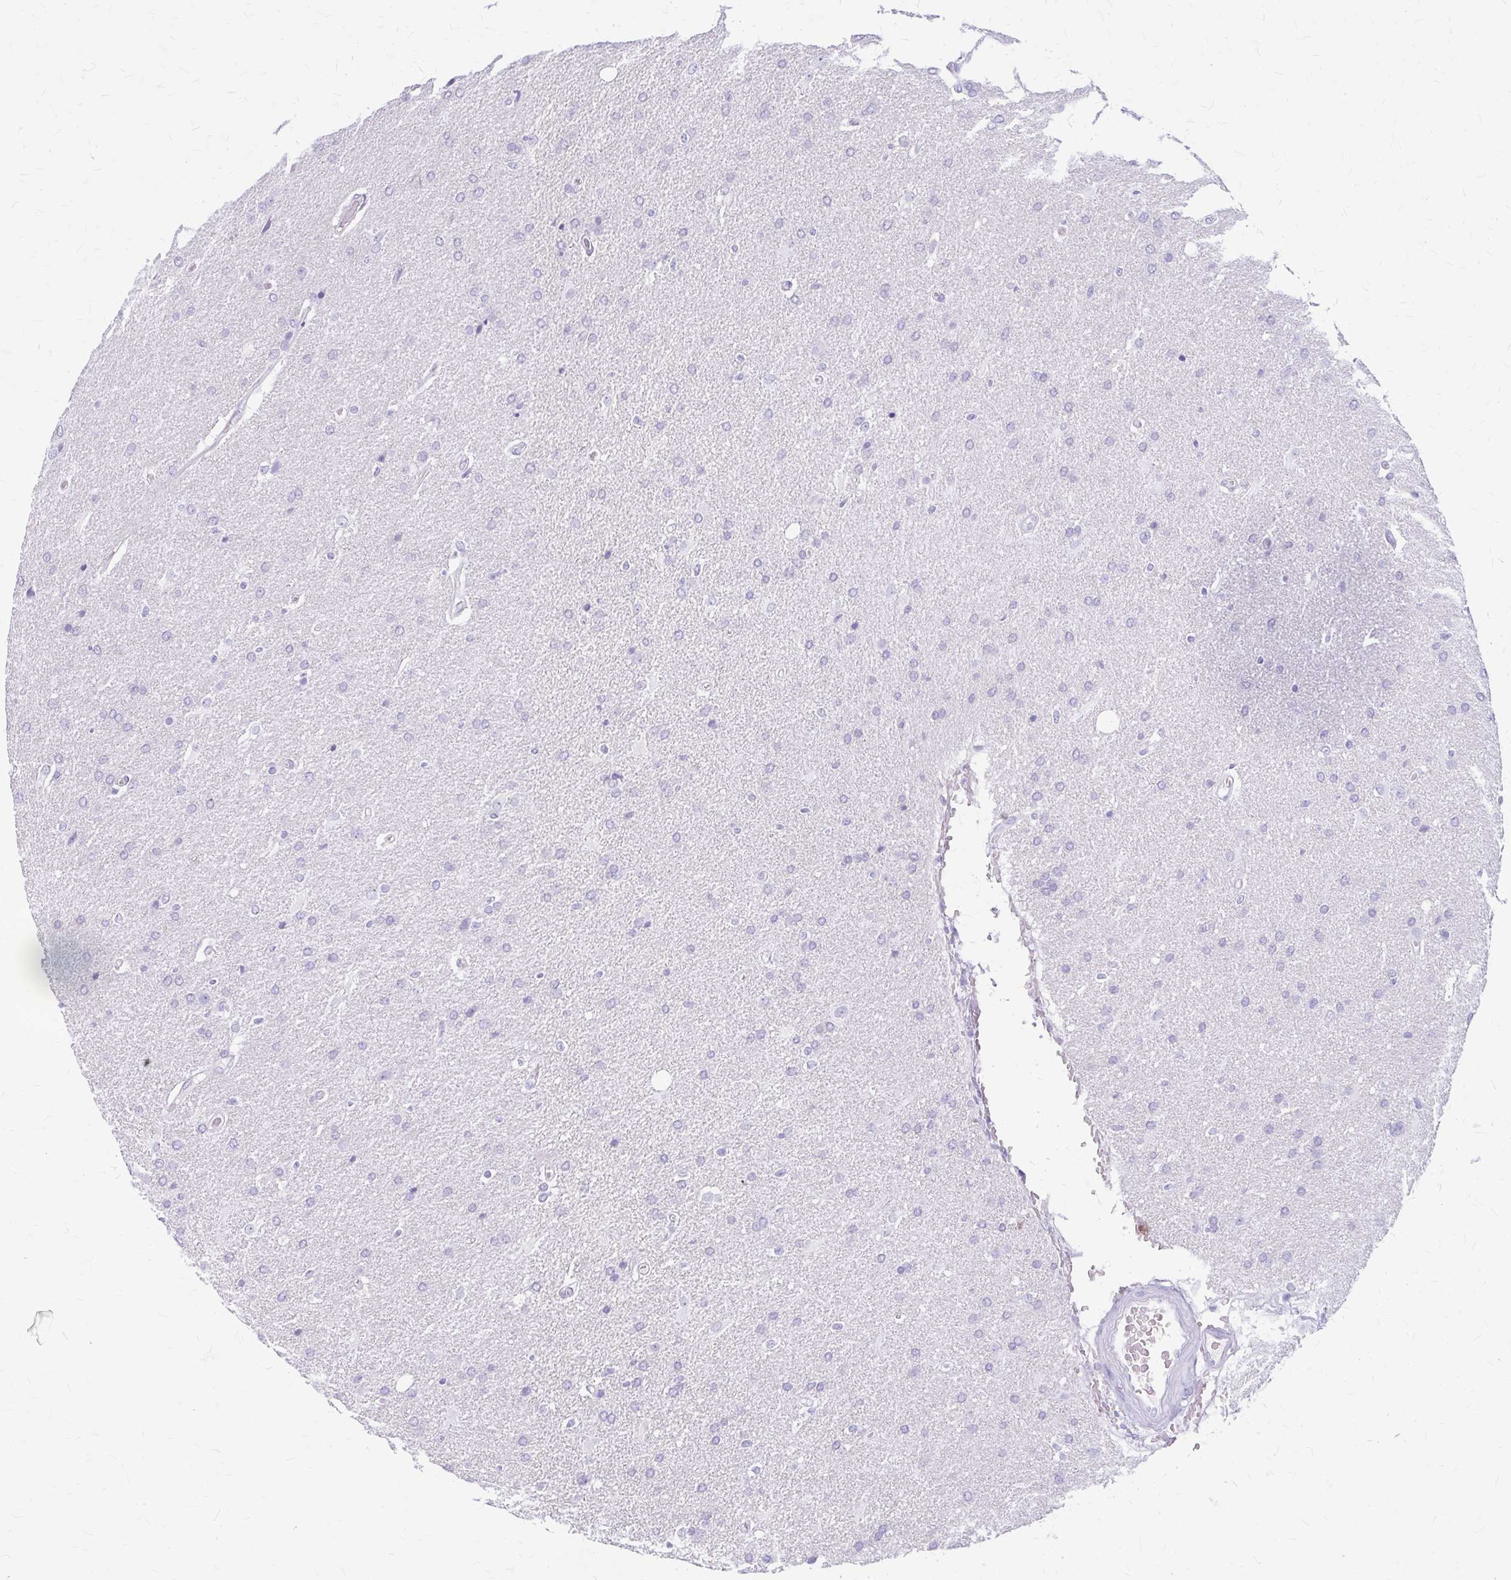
{"staining": {"intensity": "negative", "quantity": "none", "location": "none"}, "tissue": "glioma", "cell_type": "Tumor cells", "image_type": "cancer", "snomed": [{"axis": "morphology", "description": "Glioma, malignant, High grade"}, {"axis": "topography", "description": "Brain"}], "caption": "Malignant glioma (high-grade) stained for a protein using IHC demonstrates no expression tumor cells.", "gene": "KLHDC7A", "patient": {"sex": "male", "age": 56}}